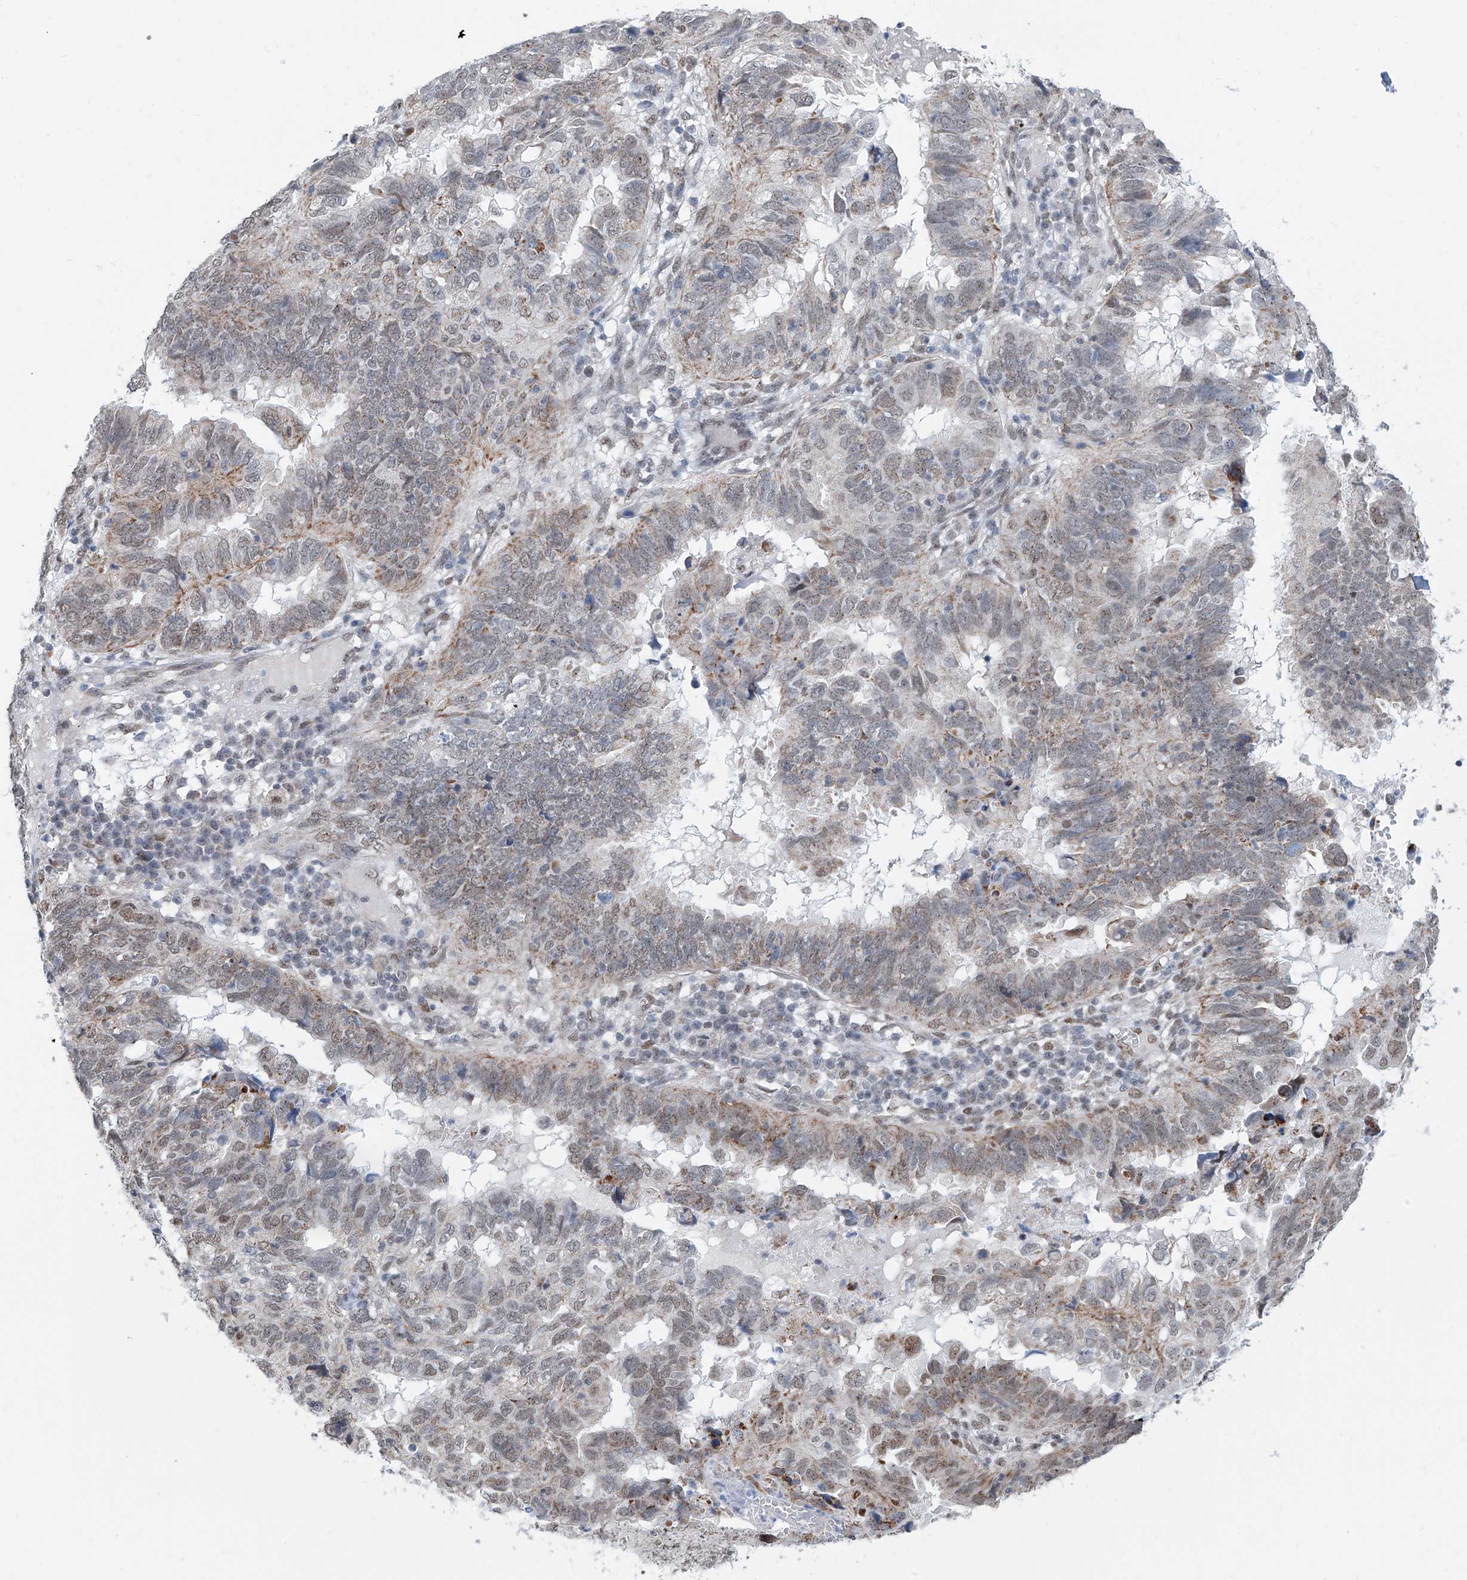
{"staining": {"intensity": "moderate", "quantity": "25%-75%", "location": "nuclear"}, "tissue": "endometrial cancer", "cell_type": "Tumor cells", "image_type": "cancer", "snomed": [{"axis": "morphology", "description": "Adenocarcinoma, NOS"}, {"axis": "topography", "description": "Uterus"}], "caption": "Protein positivity by IHC demonstrates moderate nuclear expression in approximately 25%-75% of tumor cells in adenocarcinoma (endometrial). Nuclei are stained in blue.", "gene": "SDE2", "patient": {"sex": "female", "age": 77}}